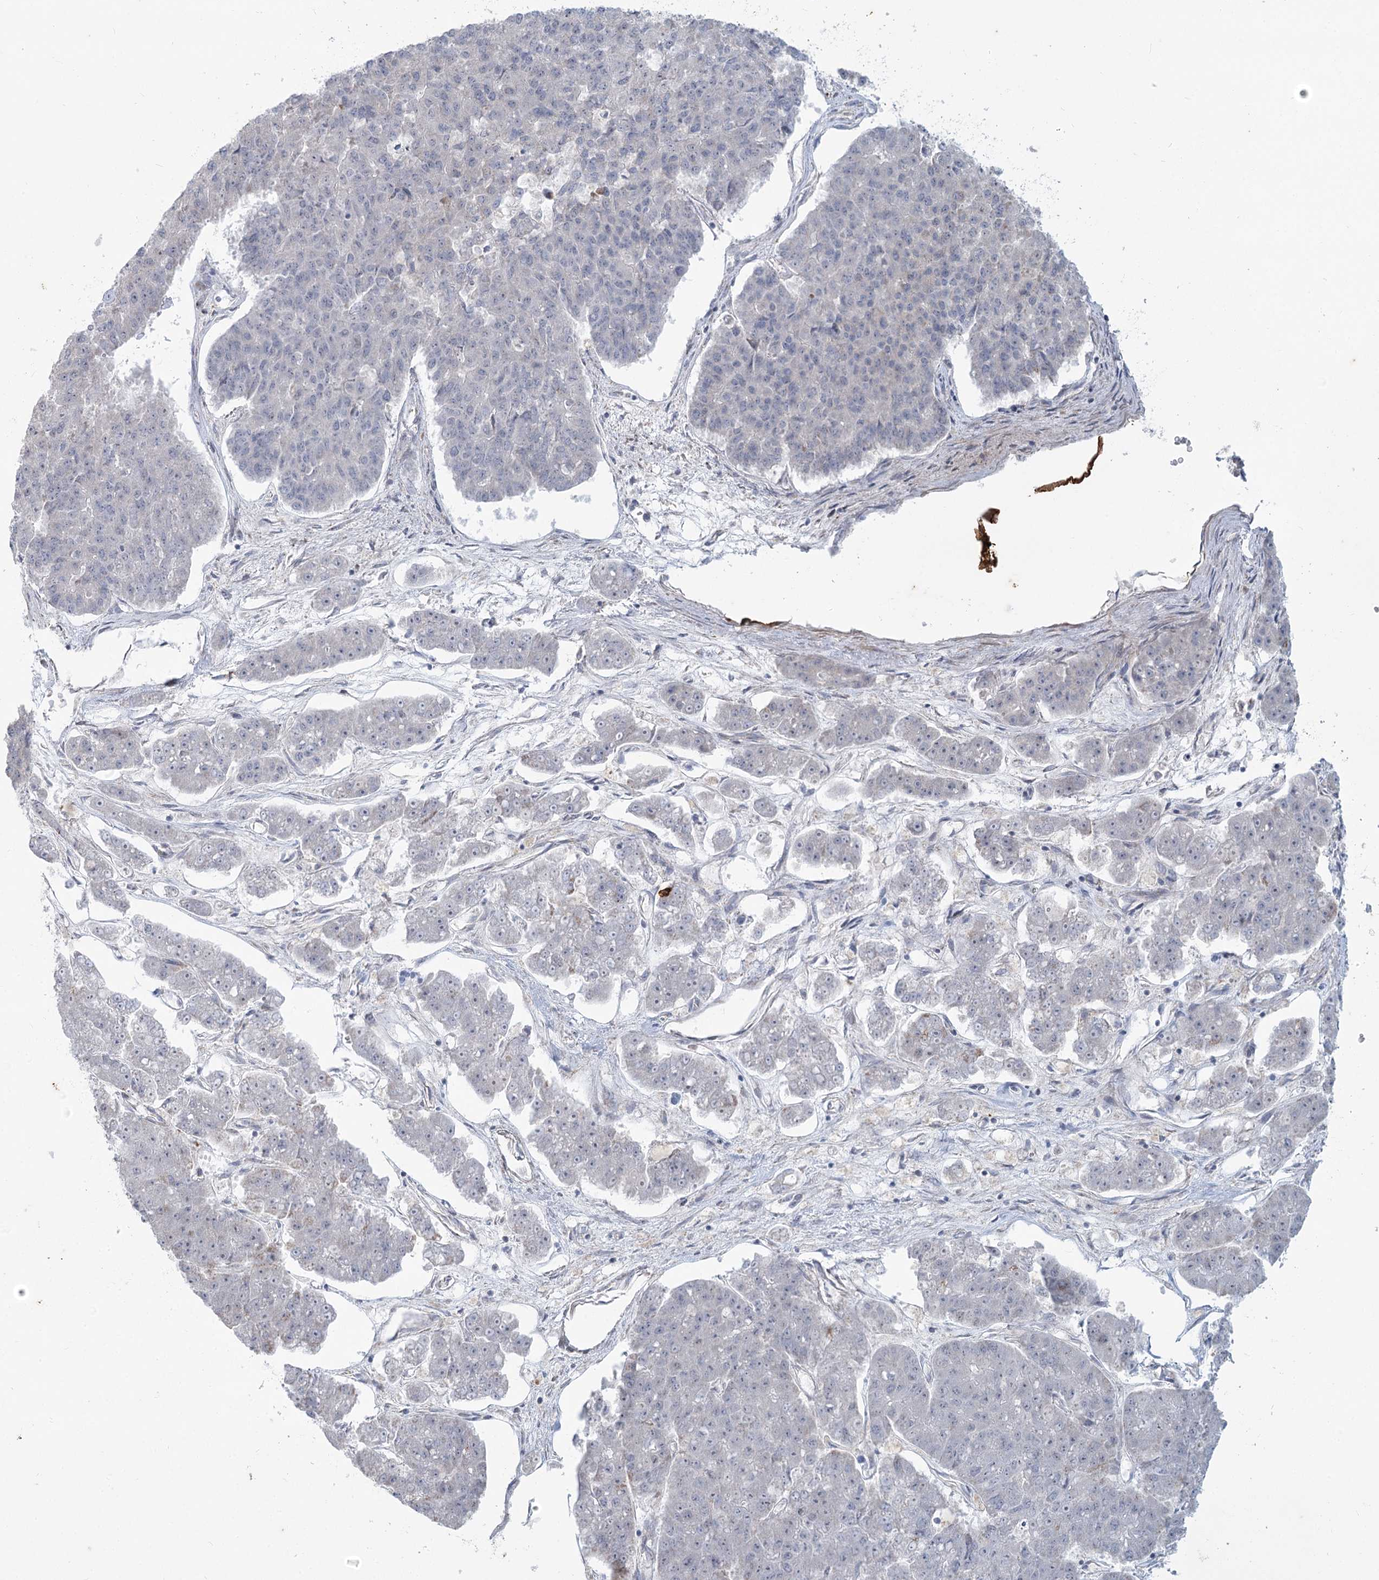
{"staining": {"intensity": "negative", "quantity": "none", "location": "none"}, "tissue": "pancreatic cancer", "cell_type": "Tumor cells", "image_type": "cancer", "snomed": [{"axis": "morphology", "description": "Adenocarcinoma, NOS"}, {"axis": "topography", "description": "Pancreas"}], "caption": "This is a photomicrograph of IHC staining of adenocarcinoma (pancreatic), which shows no expression in tumor cells. Brightfield microscopy of immunohistochemistry stained with DAB (3,3'-diaminobenzidine) (brown) and hematoxylin (blue), captured at high magnification.", "gene": "MTG1", "patient": {"sex": "male", "age": 50}}